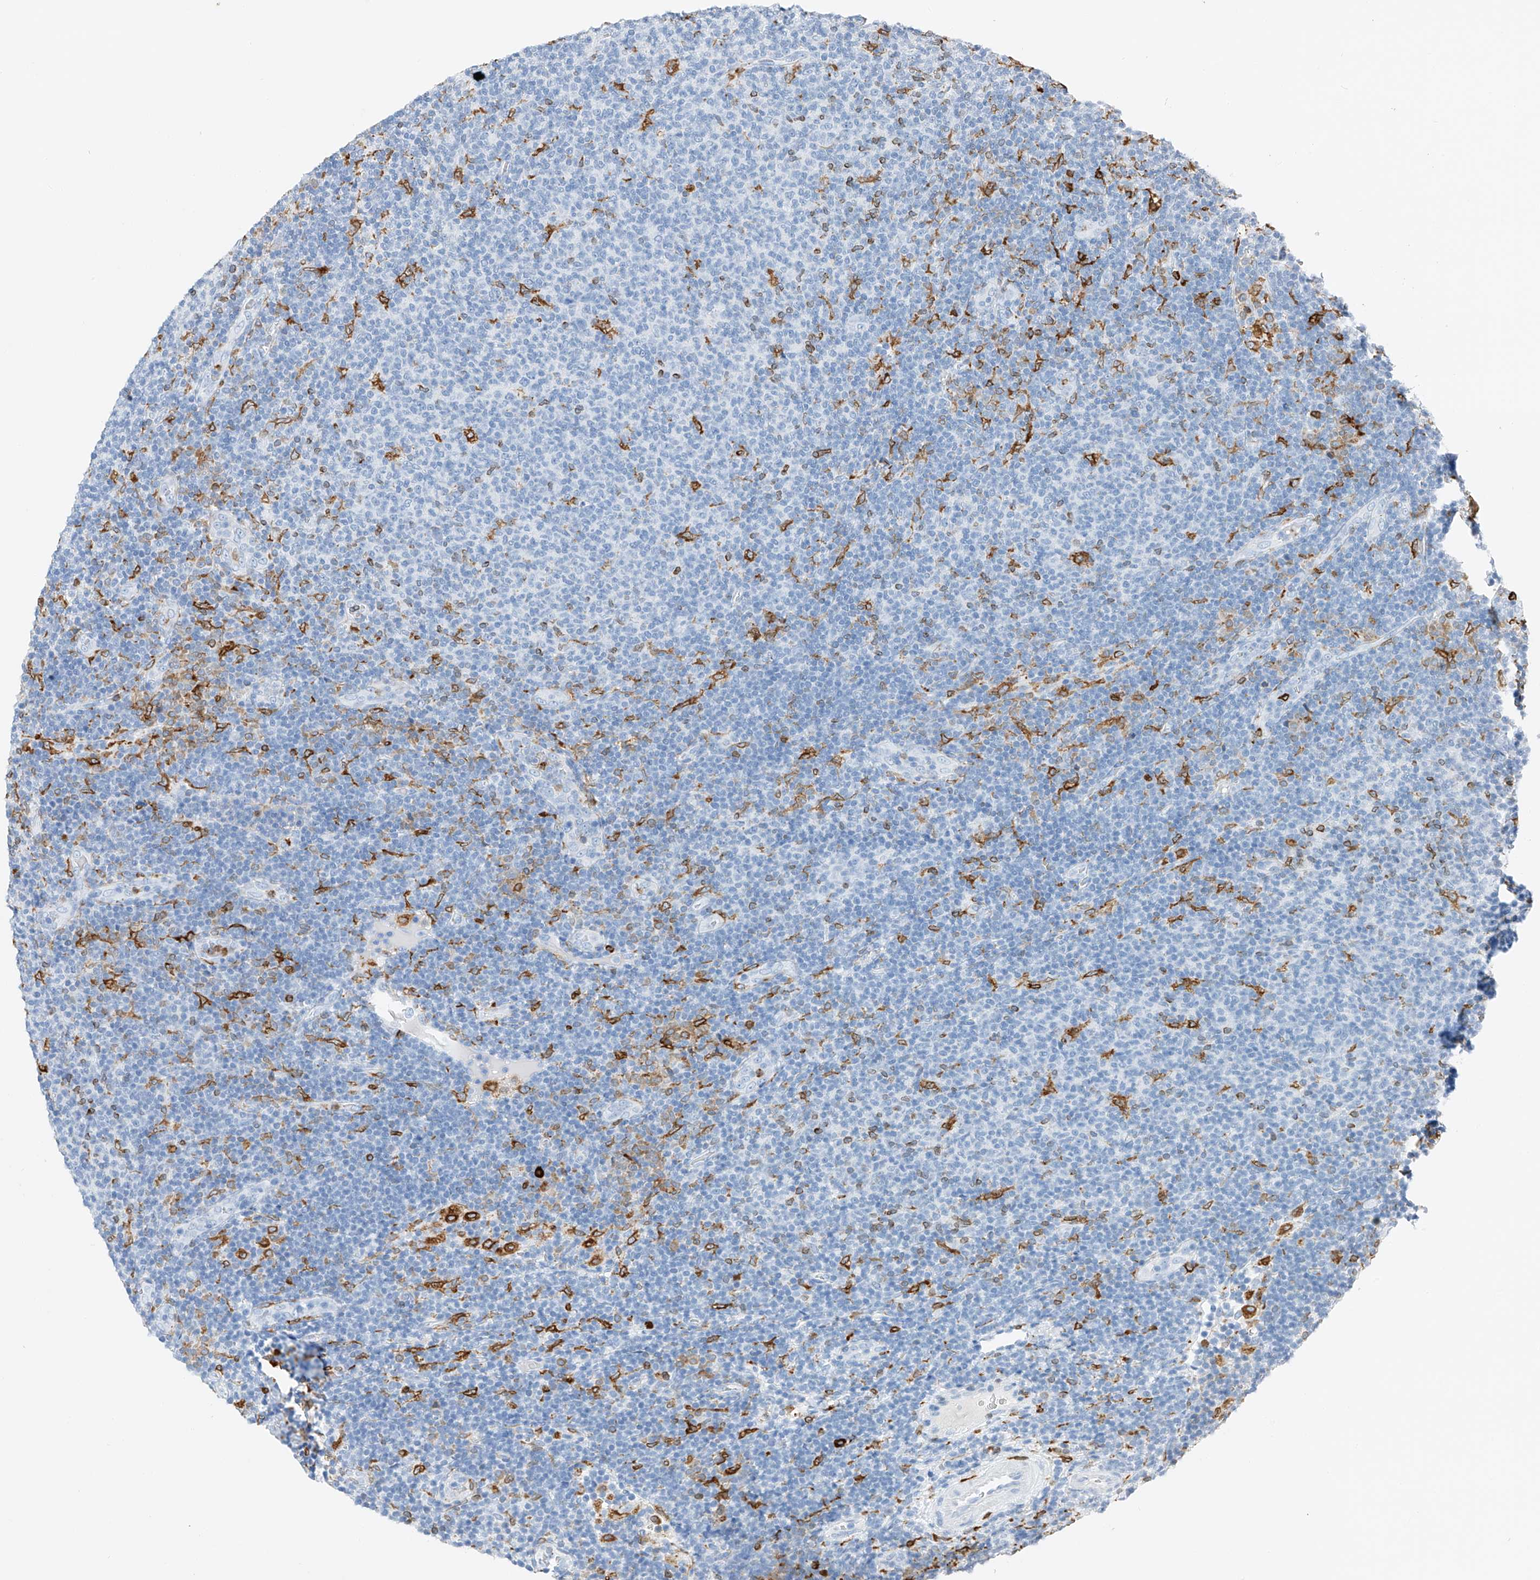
{"staining": {"intensity": "negative", "quantity": "none", "location": "none"}, "tissue": "lymphoma", "cell_type": "Tumor cells", "image_type": "cancer", "snomed": [{"axis": "morphology", "description": "Malignant lymphoma, non-Hodgkin's type, Low grade"}, {"axis": "topography", "description": "Lymph node"}], "caption": "Tumor cells are negative for brown protein staining in malignant lymphoma, non-Hodgkin's type (low-grade).", "gene": "TBXAS1", "patient": {"sex": "male", "age": 66}}